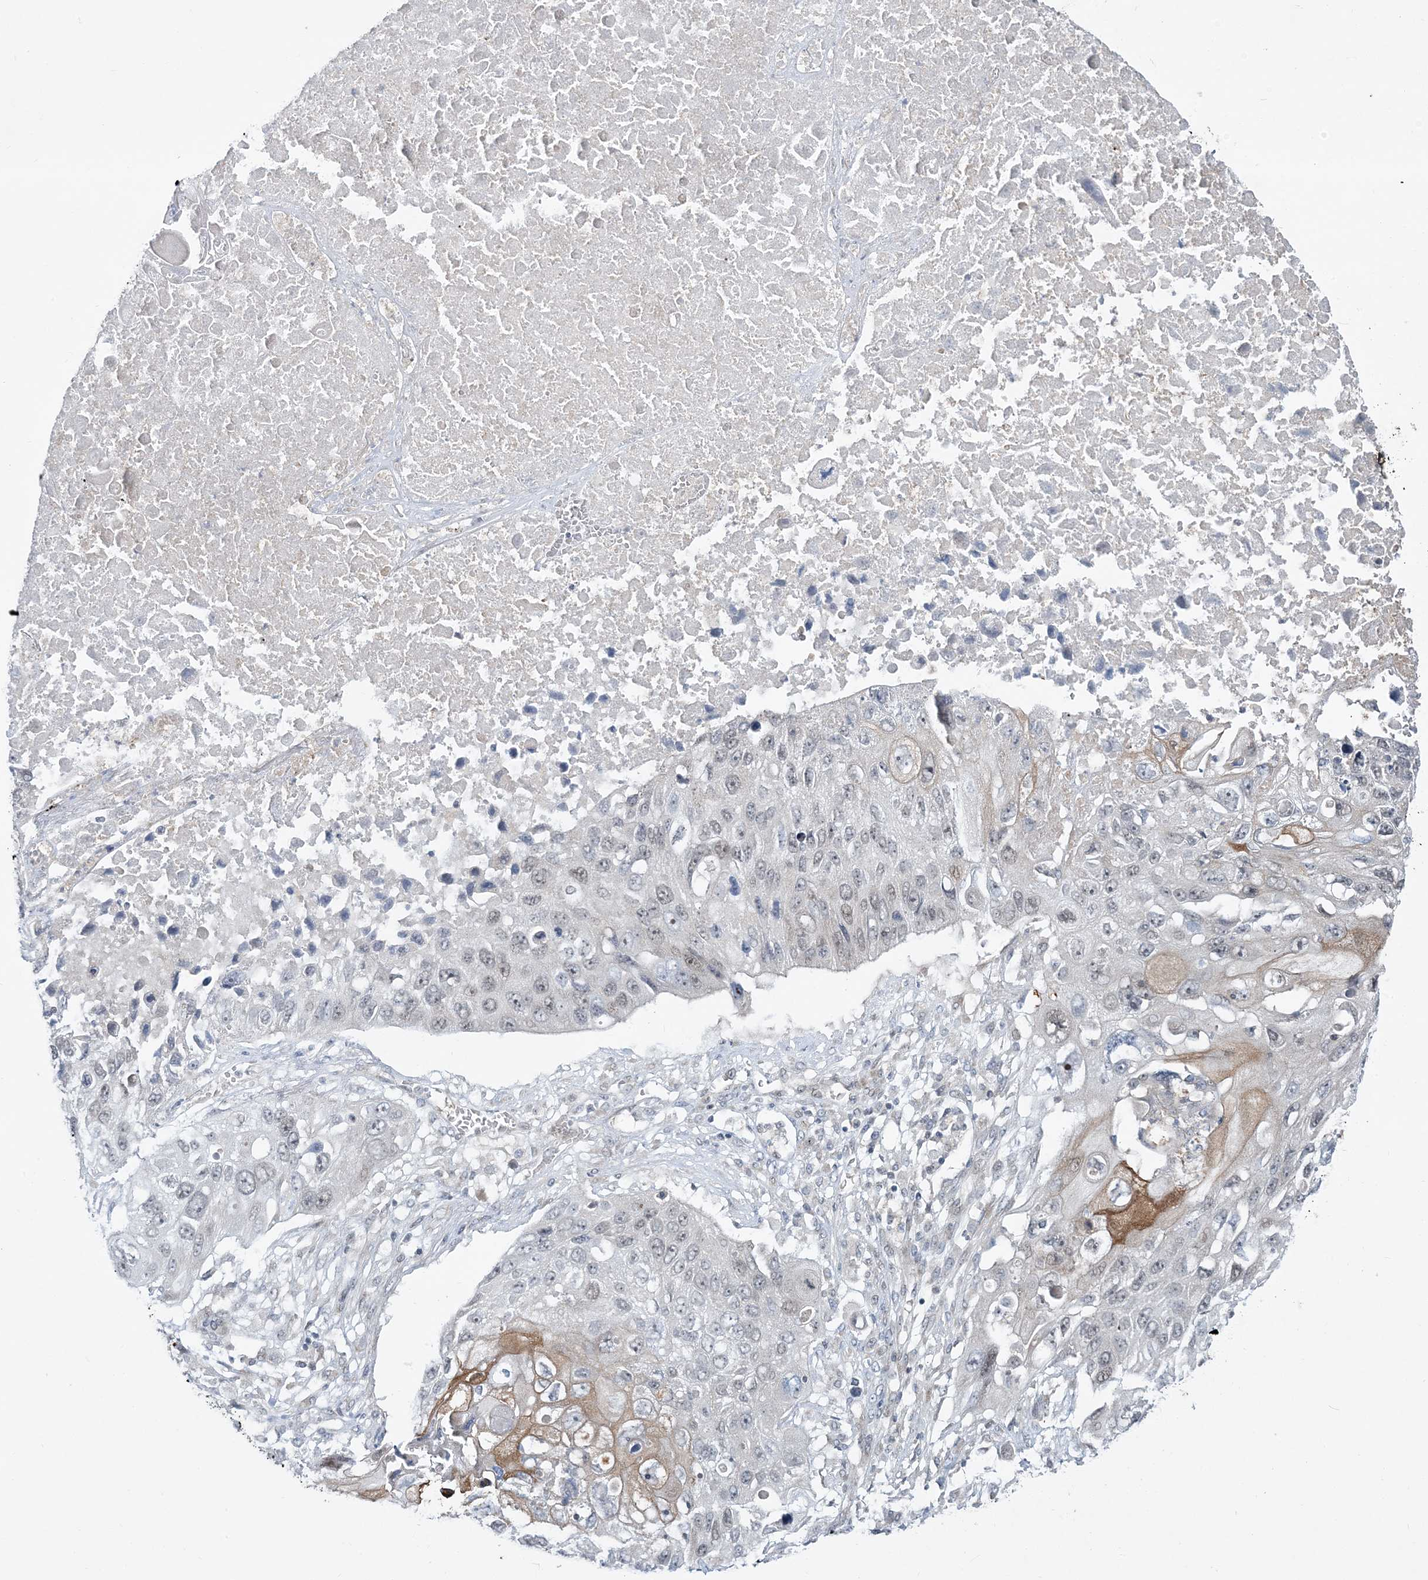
{"staining": {"intensity": "negative", "quantity": "none", "location": "none"}, "tissue": "lung cancer", "cell_type": "Tumor cells", "image_type": "cancer", "snomed": [{"axis": "morphology", "description": "Squamous cell carcinoma, NOS"}, {"axis": "topography", "description": "Lung"}], "caption": "An image of lung squamous cell carcinoma stained for a protein demonstrates no brown staining in tumor cells.", "gene": "LEXM", "patient": {"sex": "male", "age": 61}}